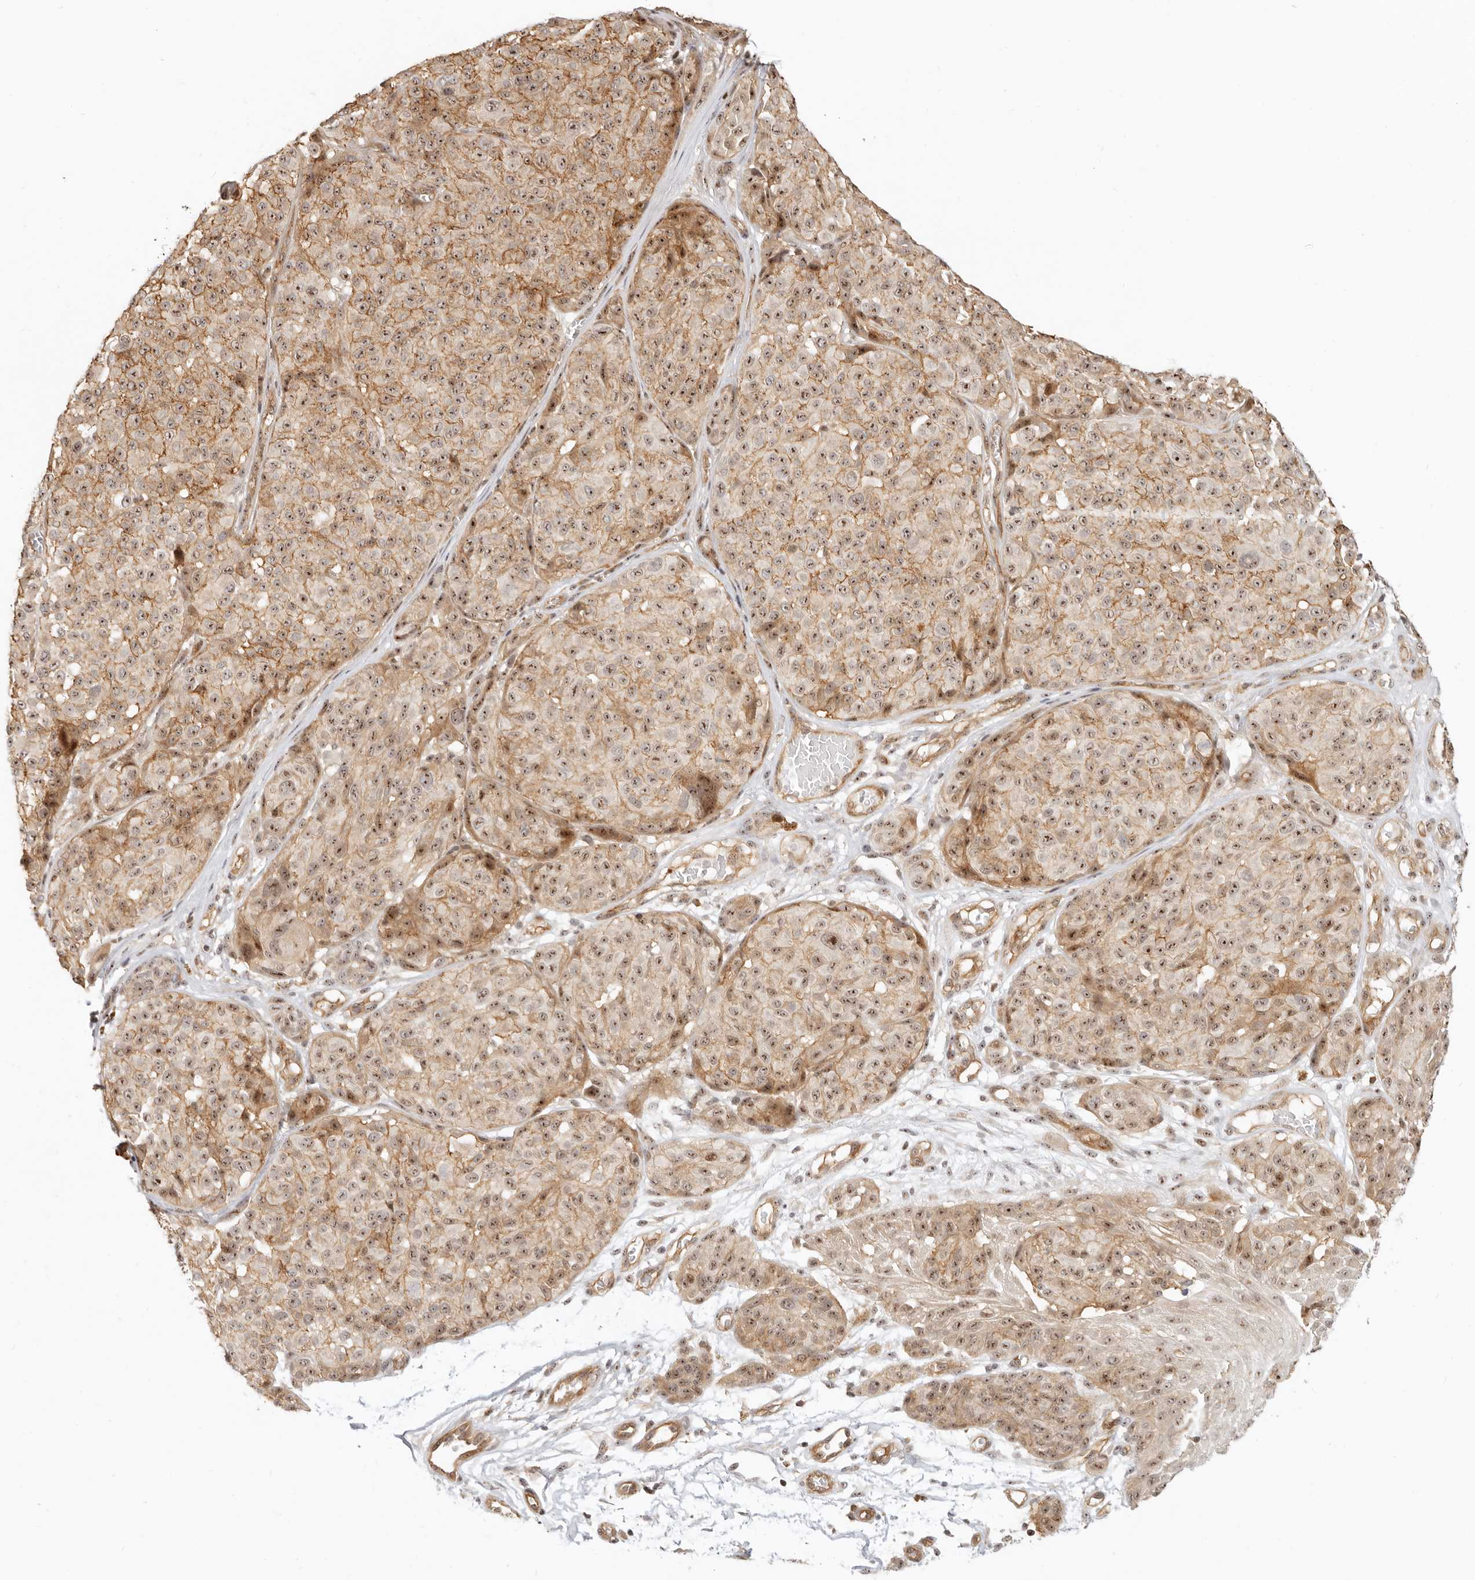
{"staining": {"intensity": "moderate", "quantity": ">75%", "location": "nuclear"}, "tissue": "melanoma", "cell_type": "Tumor cells", "image_type": "cancer", "snomed": [{"axis": "morphology", "description": "Malignant melanoma, NOS"}, {"axis": "topography", "description": "Skin"}], "caption": "Moderate nuclear protein expression is appreciated in approximately >75% of tumor cells in malignant melanoma.", "gene": "BAP1", "patient": {"sex": "male", "age": 83}}